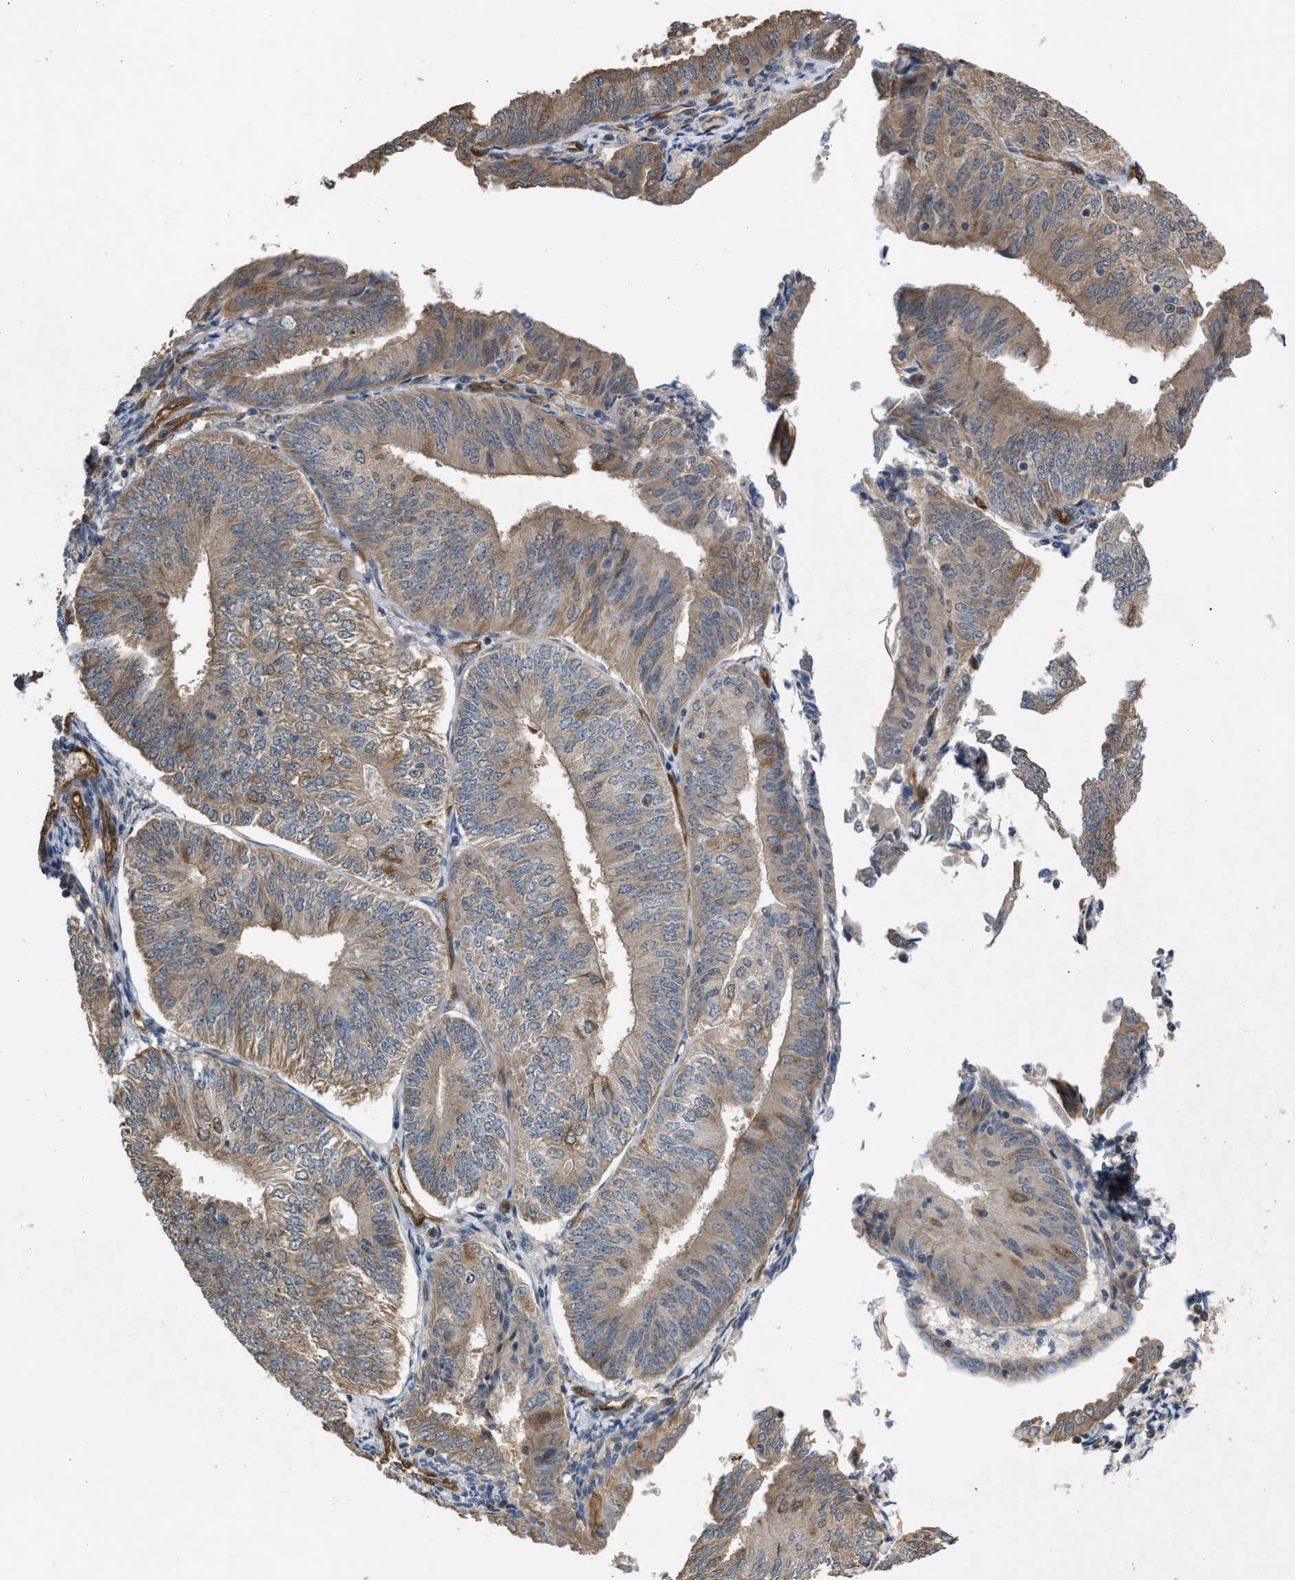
{"staining": {"intensity": "weak", "quantity": ">75%", "location": "cytoplasmic/membranous"}, "tissue": "endometrial cancer", "cell_type": "Tumor cells", "image_type": "cancer", "snomed": [{"axis": "morphology", "description": "Adenocarcinoma, NOS"}, {"axis": "topography", "description": "Endometrium"}], "caption": "Endometrial adenocarcinoma tissue reveals weak cytoplasmic/membranous expression in about >75% of tumor cells", "gene": "BAG3", "patient": {"sex": "female", "age": 58}}